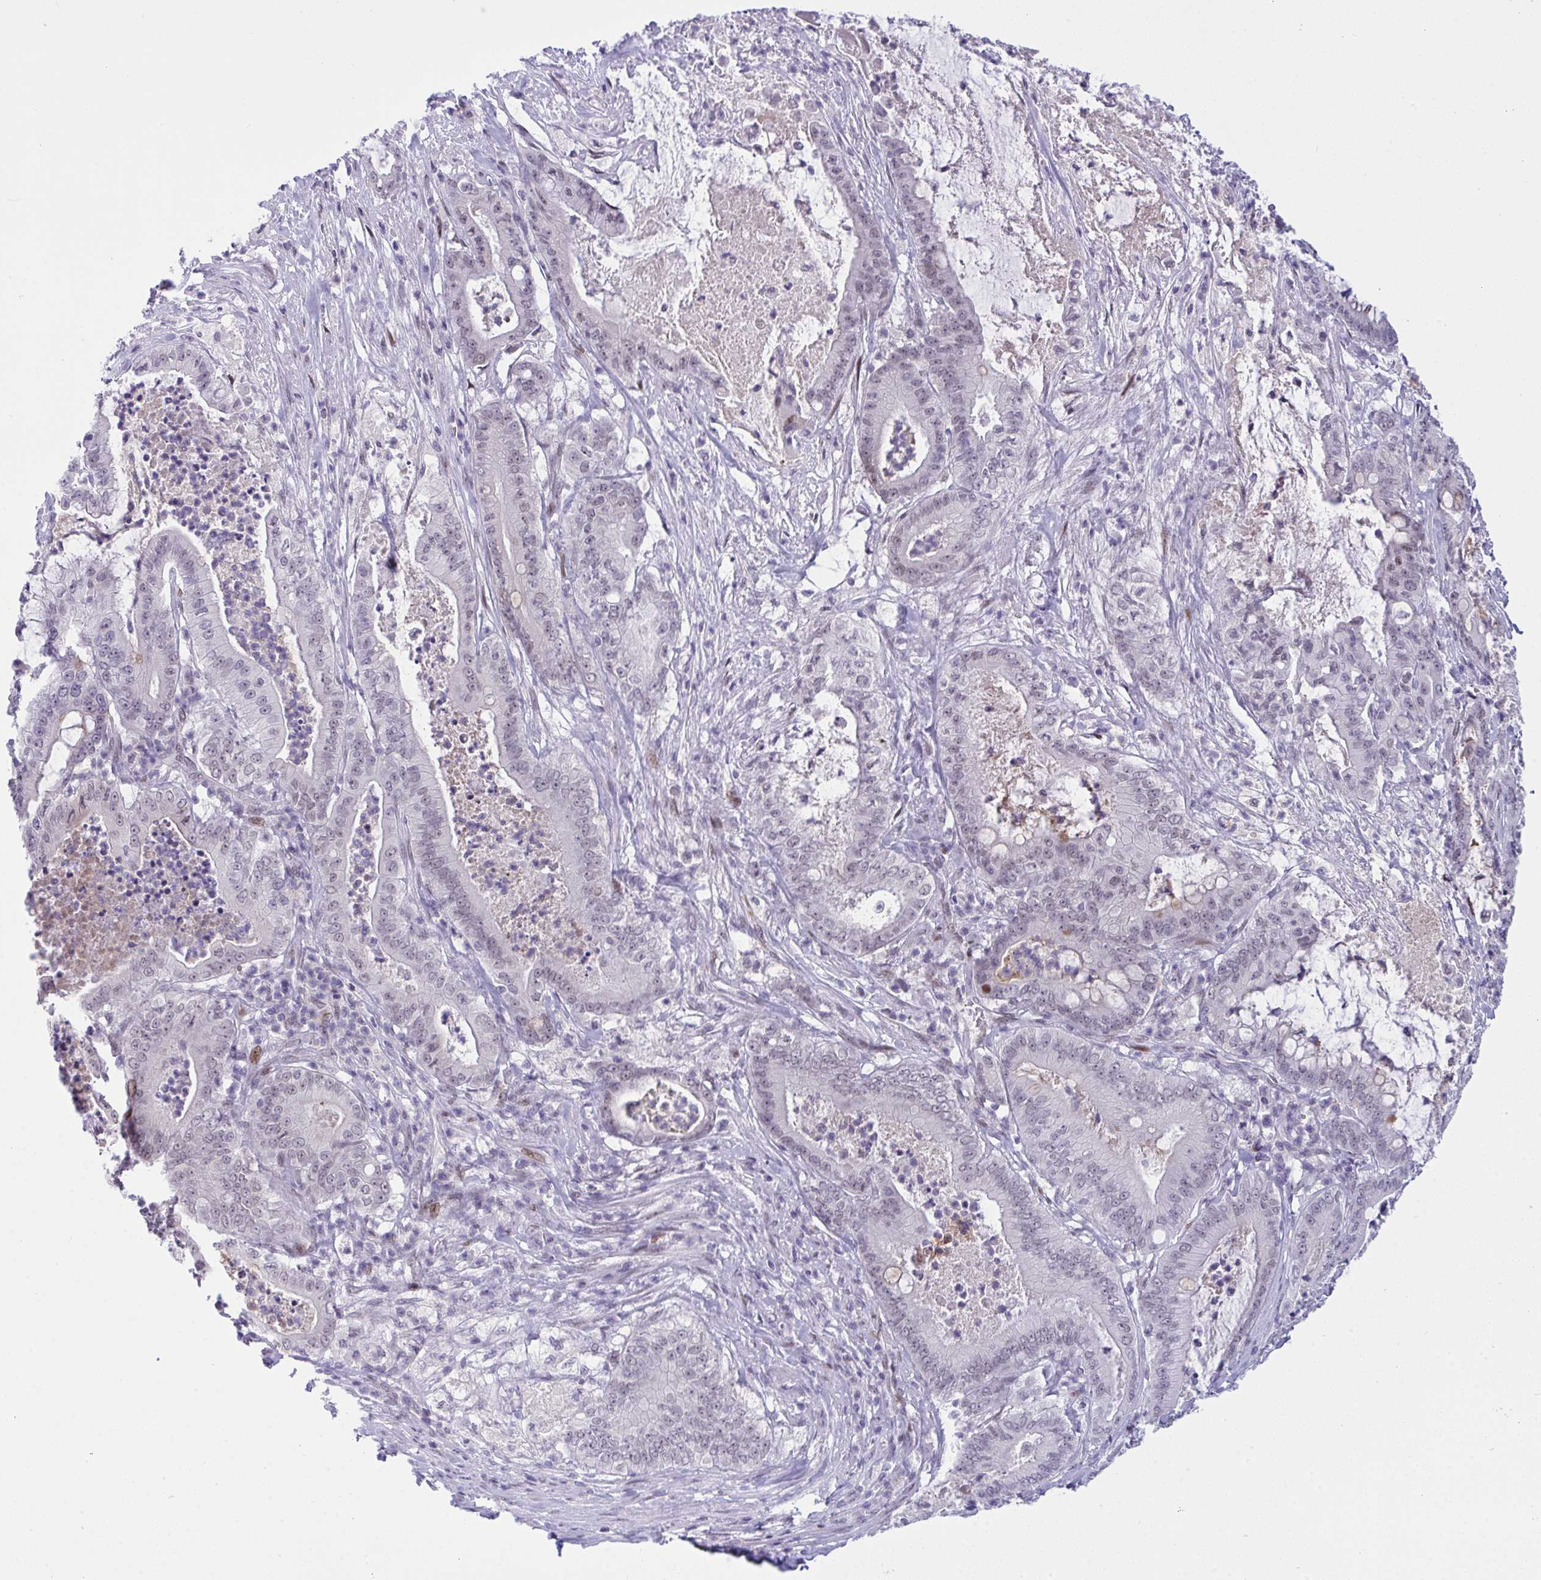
{"staining": {"intensity": "weak", "quantity": "<25%", "location": "nuclear"}, "tissue": "pancreatic cancer", "cell_type": "Tumor cells", "image_type": "cancer", "snomed": [{"axis": "morphology", "description": "Adenocarcinoma, NOS"}, {"axis": "topography", "description": "Pancreas"}], "caption": "This micrograph is of pancreatic cancer (adenocarcinoma) stained with immunohistochemistry to label a protein in brown with the nuclei are counter-stained blue. There is no expression in tumor cells.", "gene": "ZFHX3", "patient": {"sex": "male", "age": 71}}